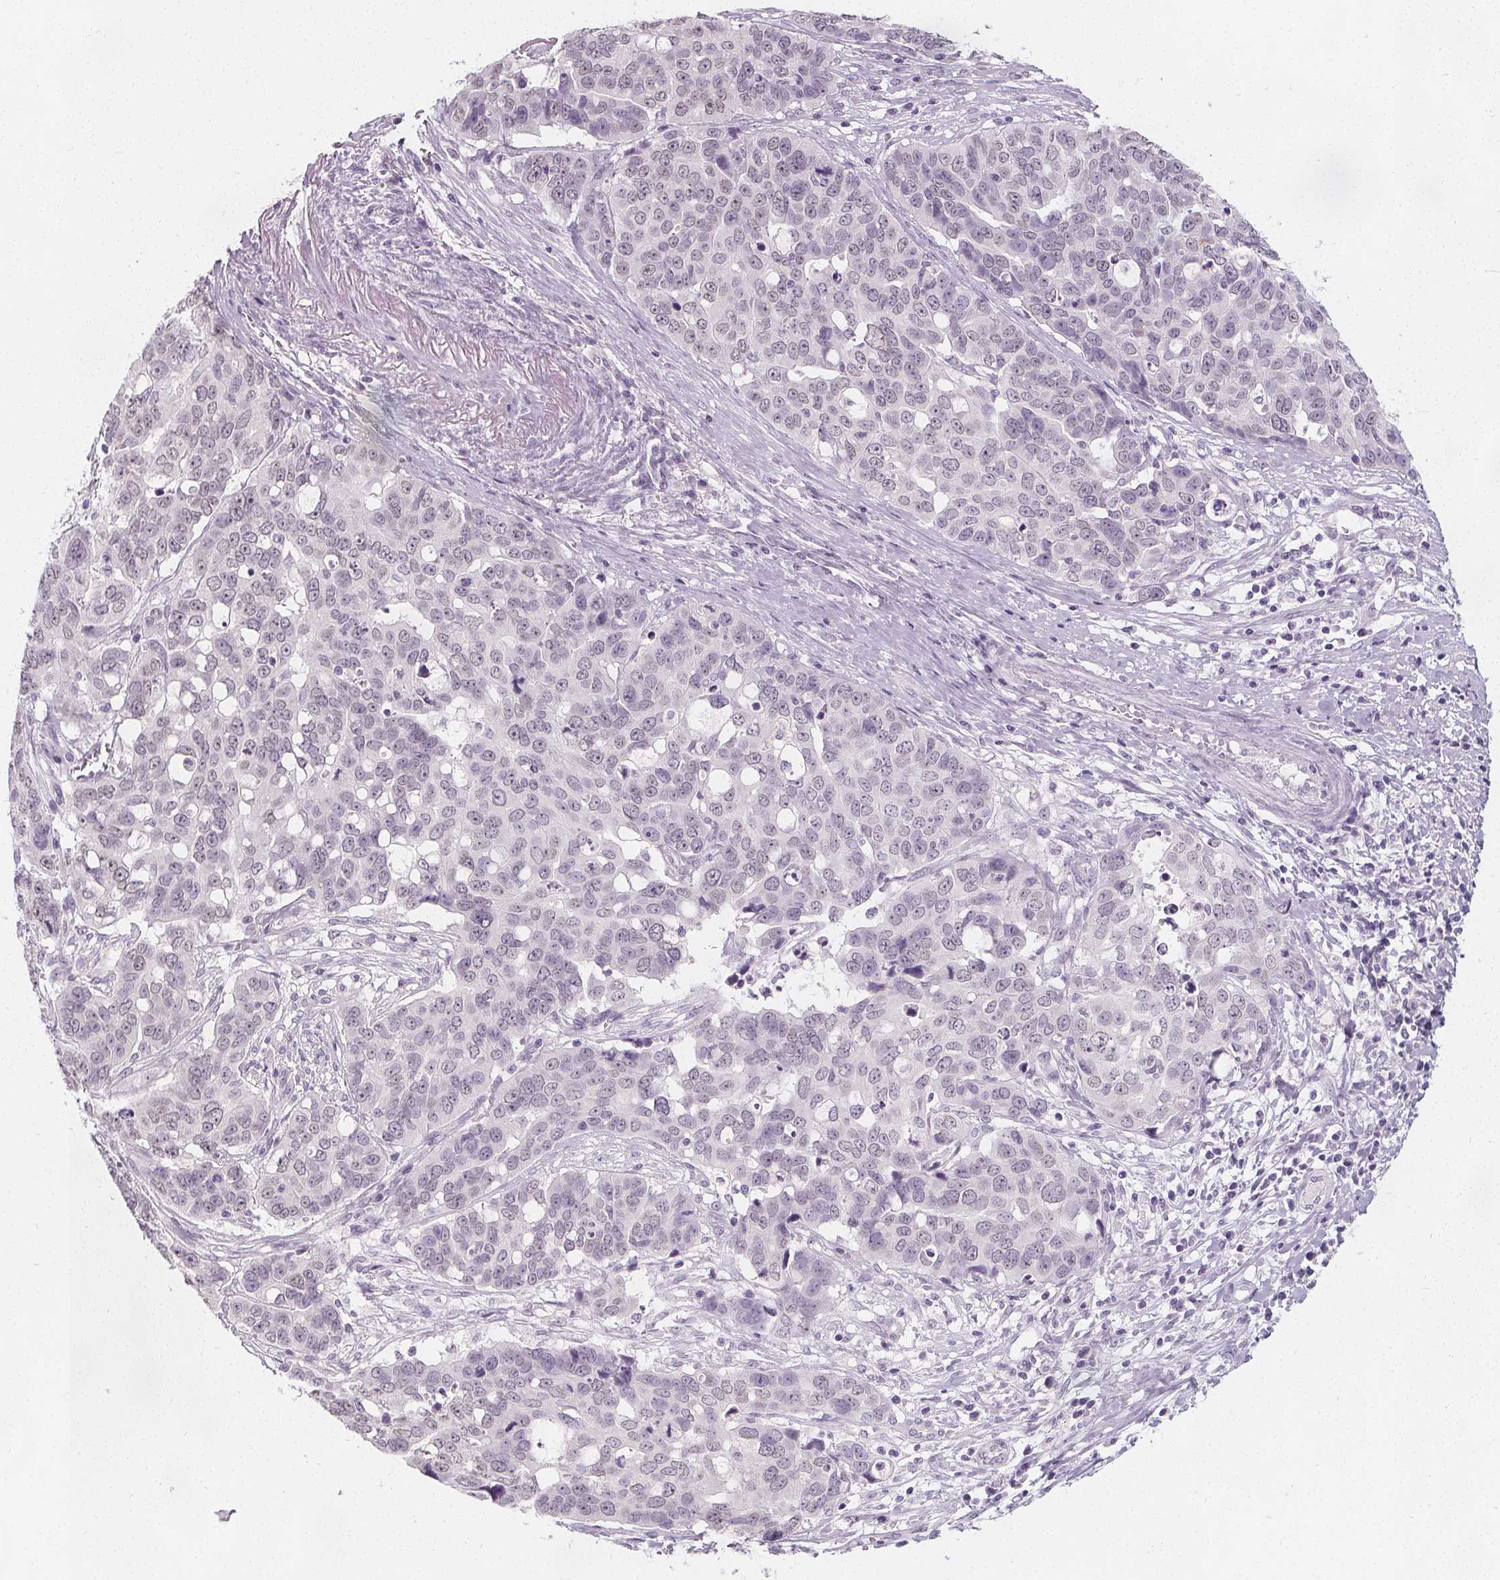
{"staining": {"intensity": "negative", "quantity": "none", "location": "none"}, "tissue": "ovarian cancer", "cell_type": "Tumor cells", "image_type": "cancer", "snomed": [{"axis": "morphology", "description": "Carcinoma, endometroid"}, {"axis": "topography", "description": "Ovary"}], "caption": "Protein analysis of ovarian endometroid carcinoma displays no significant positivity in tumor cells.", "gene": "DBX2", "patient": {"sex": "female", "age": 78}}